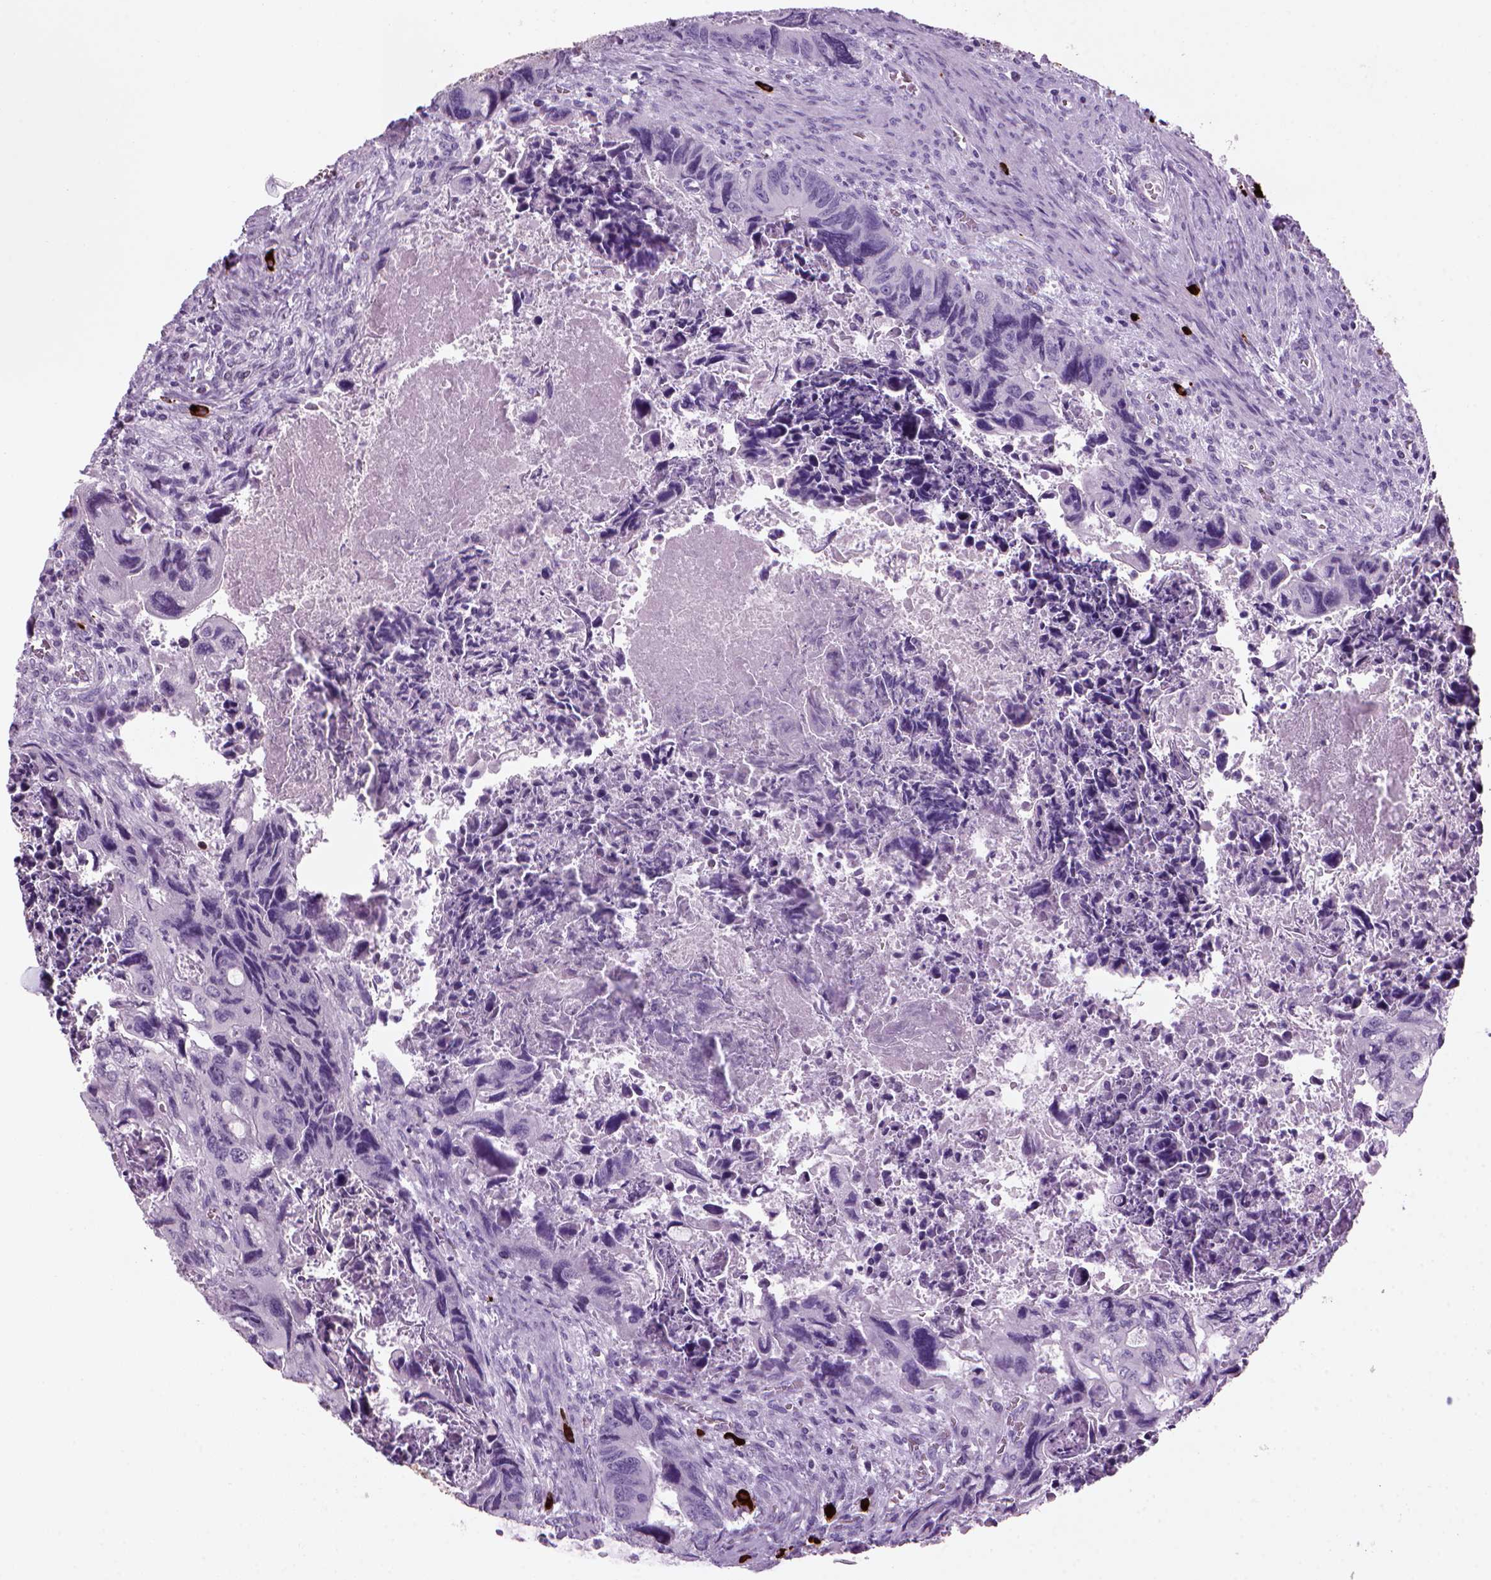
{"staining": {"intensity": "negative", "quantity": "none", "location": "none"}, "tissue": "colorectal cancer", "cell_type": "Tumor cells", "image_type": "cancer", "snomed": [{"axis": "morphology", "description": "Adenocarcinoma, NOS"}, {"axis": "topography", "description": "Rectum"}], "caption": "There is no significant staining in tumor cells of adenocarcinoma (colorectal).", "gene": "MZB1", "patient": {"sex": "male", "age": 62}}